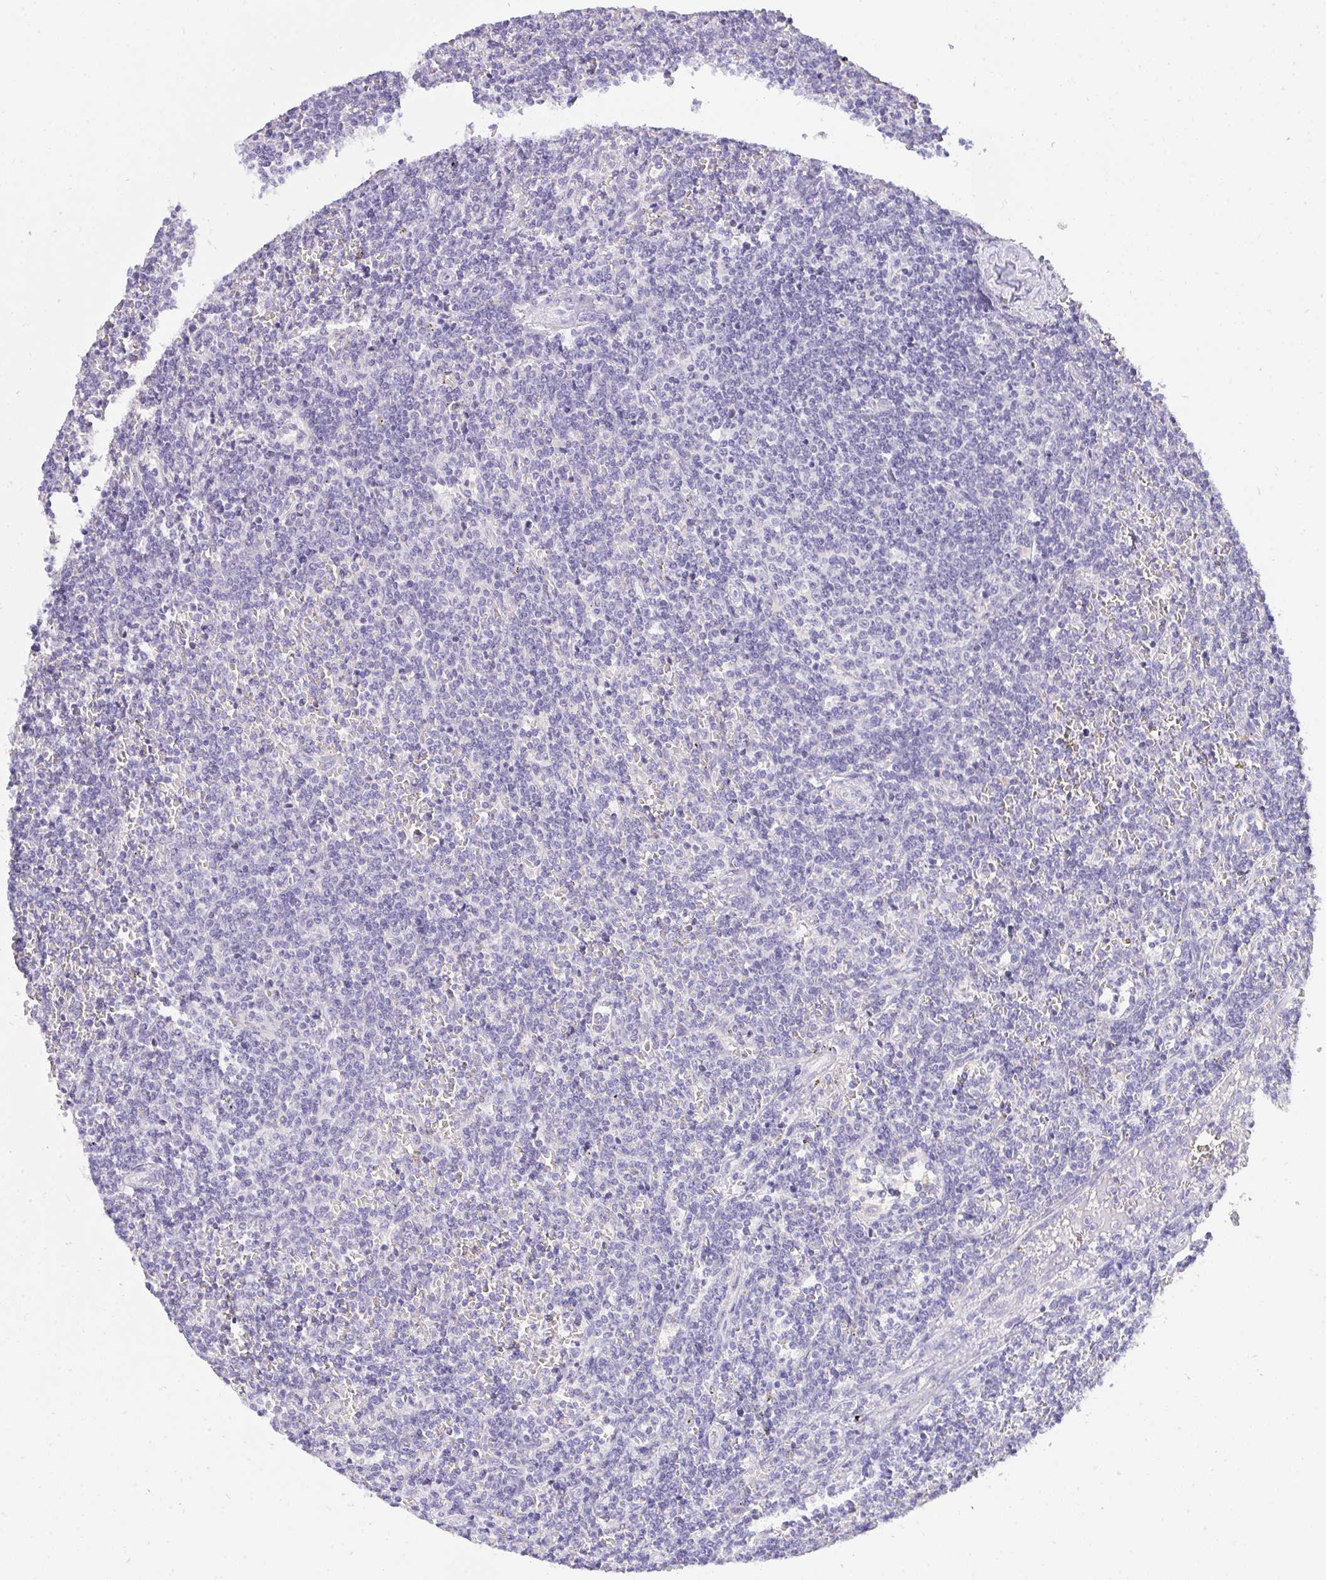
{"staining": {"intensity": "negative", "quantity": "none", "location": "none"}, "tissue": "lymphoma", "cell_type": "Tumor cells", "image_type": "cancer", "snomed": [{"axis": "morphology", "description": "Malignant lymphoma, non-Hodgkin's type, Low grade"}, {"axis": "topography", "description": "Spleen"}], "caption": "Tumor cells are negative for brown protein staining in lymphoma. (DAB immunohistochemistry (IHC) visualized using brightfield microscopy, high magnification).", "gene": "VGLL3", "patient": {"sex": "male", "age": 78}}